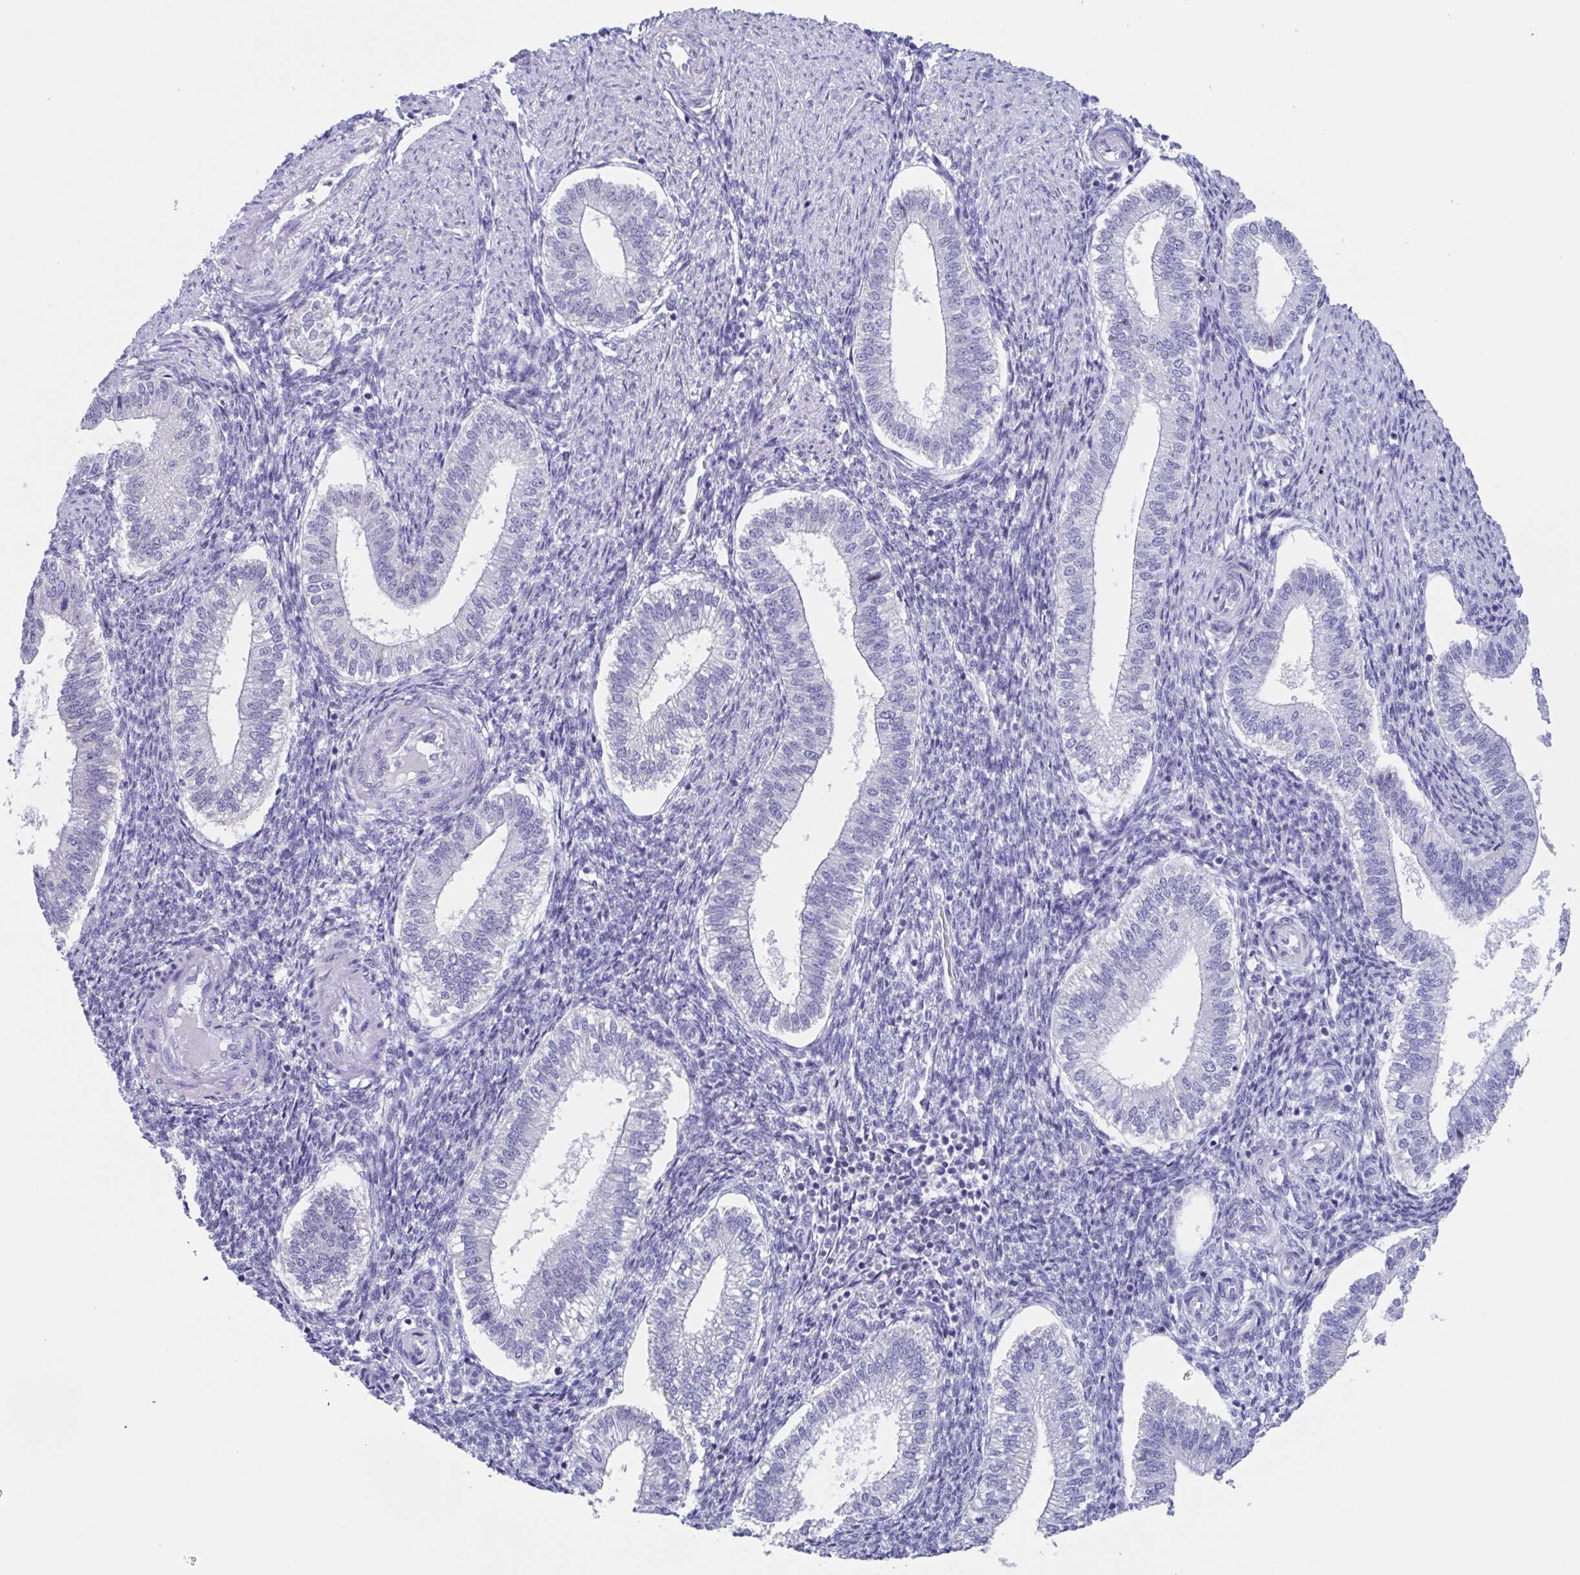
{"staining": {"intensity": "negative", "quantity": "none", "location": "none"}, "tissue": "endometrium", "cell_type": "Cells in endometrial stroma", "image_type": "normal", "snomed": [{"axis": "morphology", "description": "Normal tissue, NOS"}, {"axis": "topography", "description": "Endometrium"}], "caption": "The photomicrograph reveals no staining of cells in endometrial stroma in unremarkable endometrium. (Brightfield microscopy of DAB (3,3'-diaminobenzidine) immunohistochemistry at high magnification).", "gene": "PBOV1", "patient": {"sex": "female", "age": 25}}